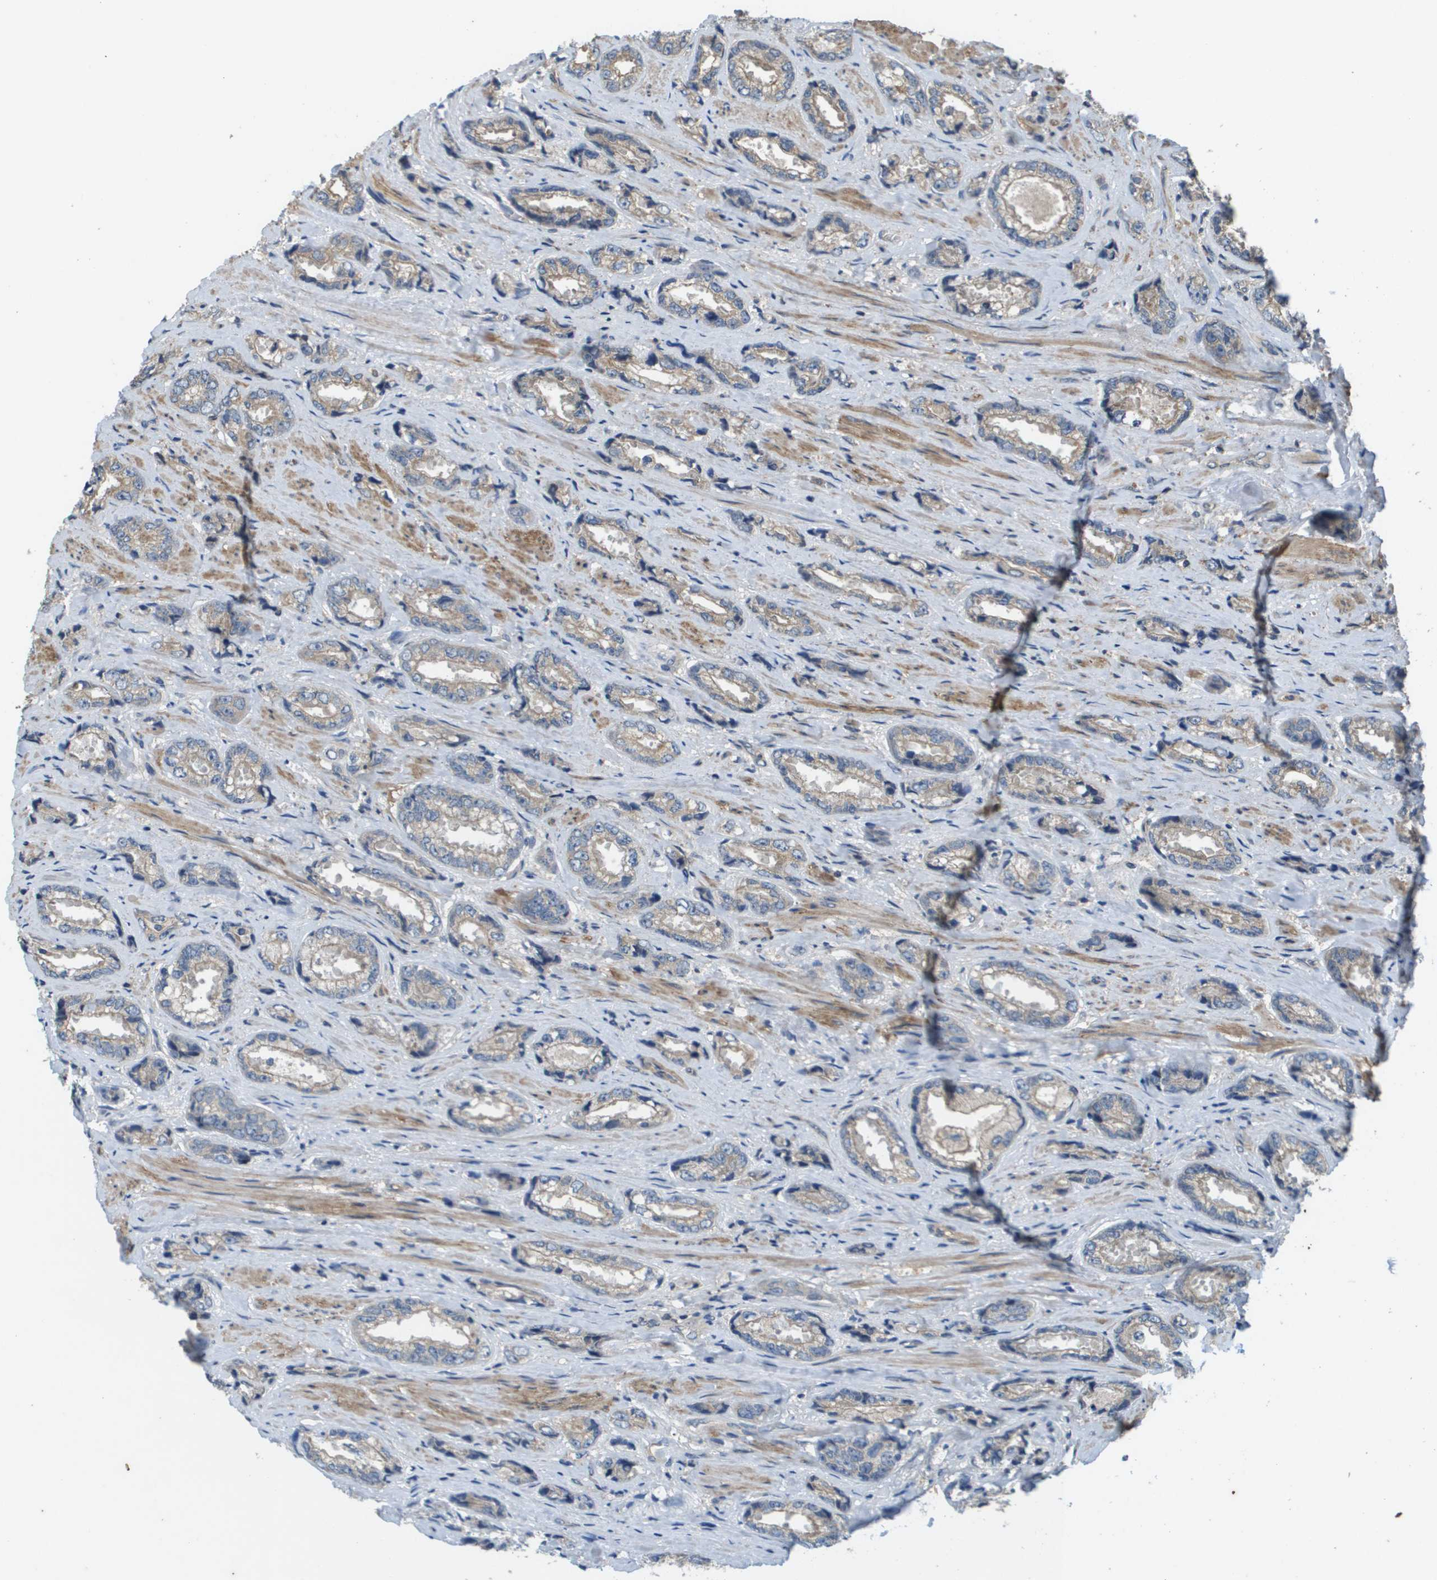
{"staining": {"intensity": "weak", "quantity": "<25%", "location": "cytoplasmic/membranous"}, "tissue": "prostate cancer", "cell_type": "Tumor cells", "image_type": "cancer", "snomed": [{"axis": "morphology", "description": "Adenocarcinoma, High grade"}, {"axis": "topography", "description": "Prostate"}], "caption": "Immunohistochemistry photomicrograph of human prostate adenocarcinoma (high-grade) stained for a protein (brown), which exhibits no expression in tumor cells.", "gene": "KRT23", "patient": {"sex": "male", "age": 61}}